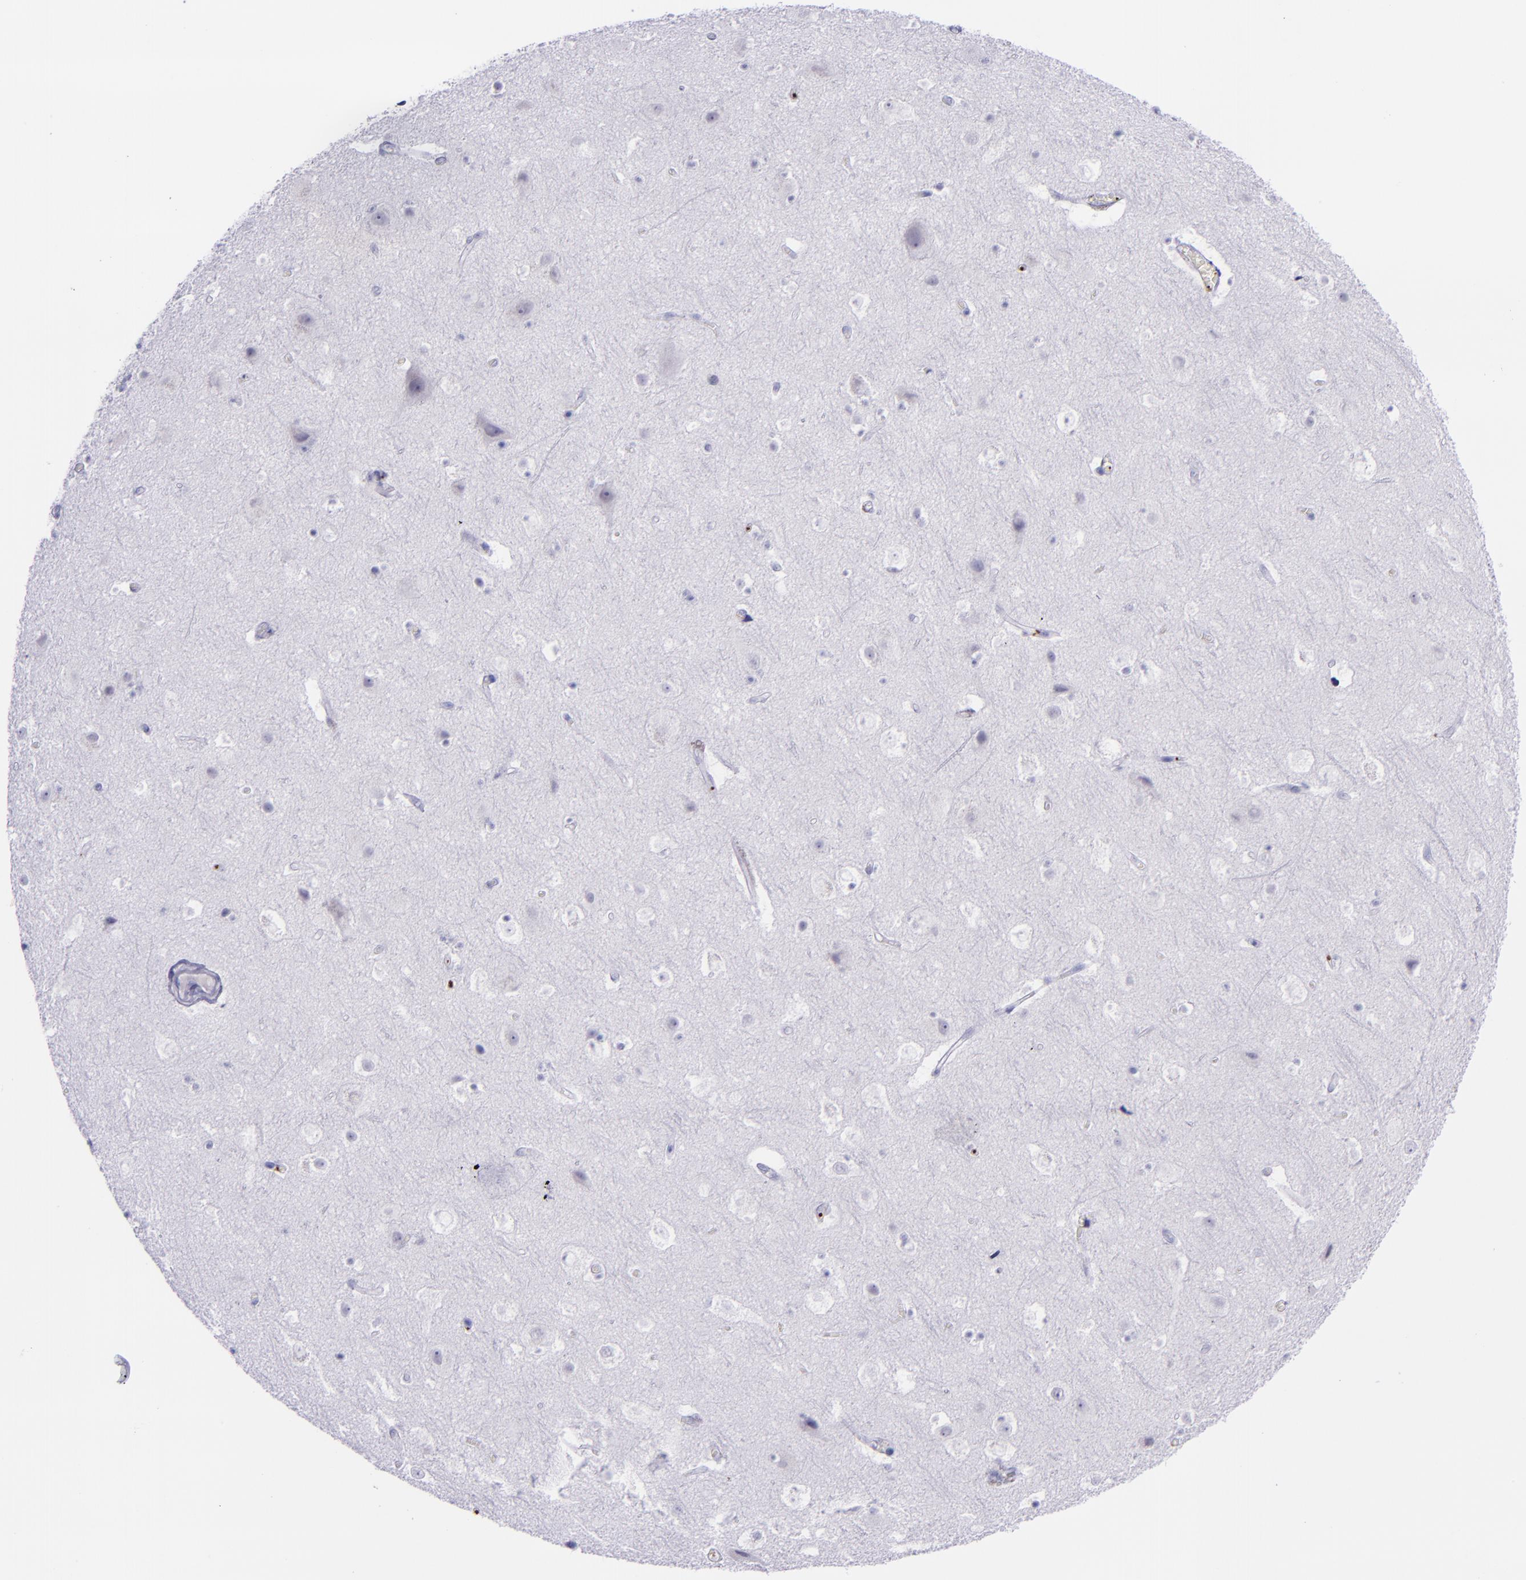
{"staining": {"intensity": "negative", "quantity": "none", "location": "none"}, "tissue": "cerebral cortex", "cell_type": "Endothelial cells", "image_type": "normal", "snomed": [{"axis": "morphology", "description": "Normal tissue, NOS"}, {"axis": "topography", "description": "Cerebral cortex"}], "caption": "Immunohistochemical staining of normal cerebral cortex demonstrates no significant expression in endothelial cells. (Stains: DAB immunohistochemistry (IHC) with hematoxylin counter stain, Microscopy: brightfield microscopy at high magnification).", "gene": "SELE", "patient": {"sex": "male", "age": 45}}